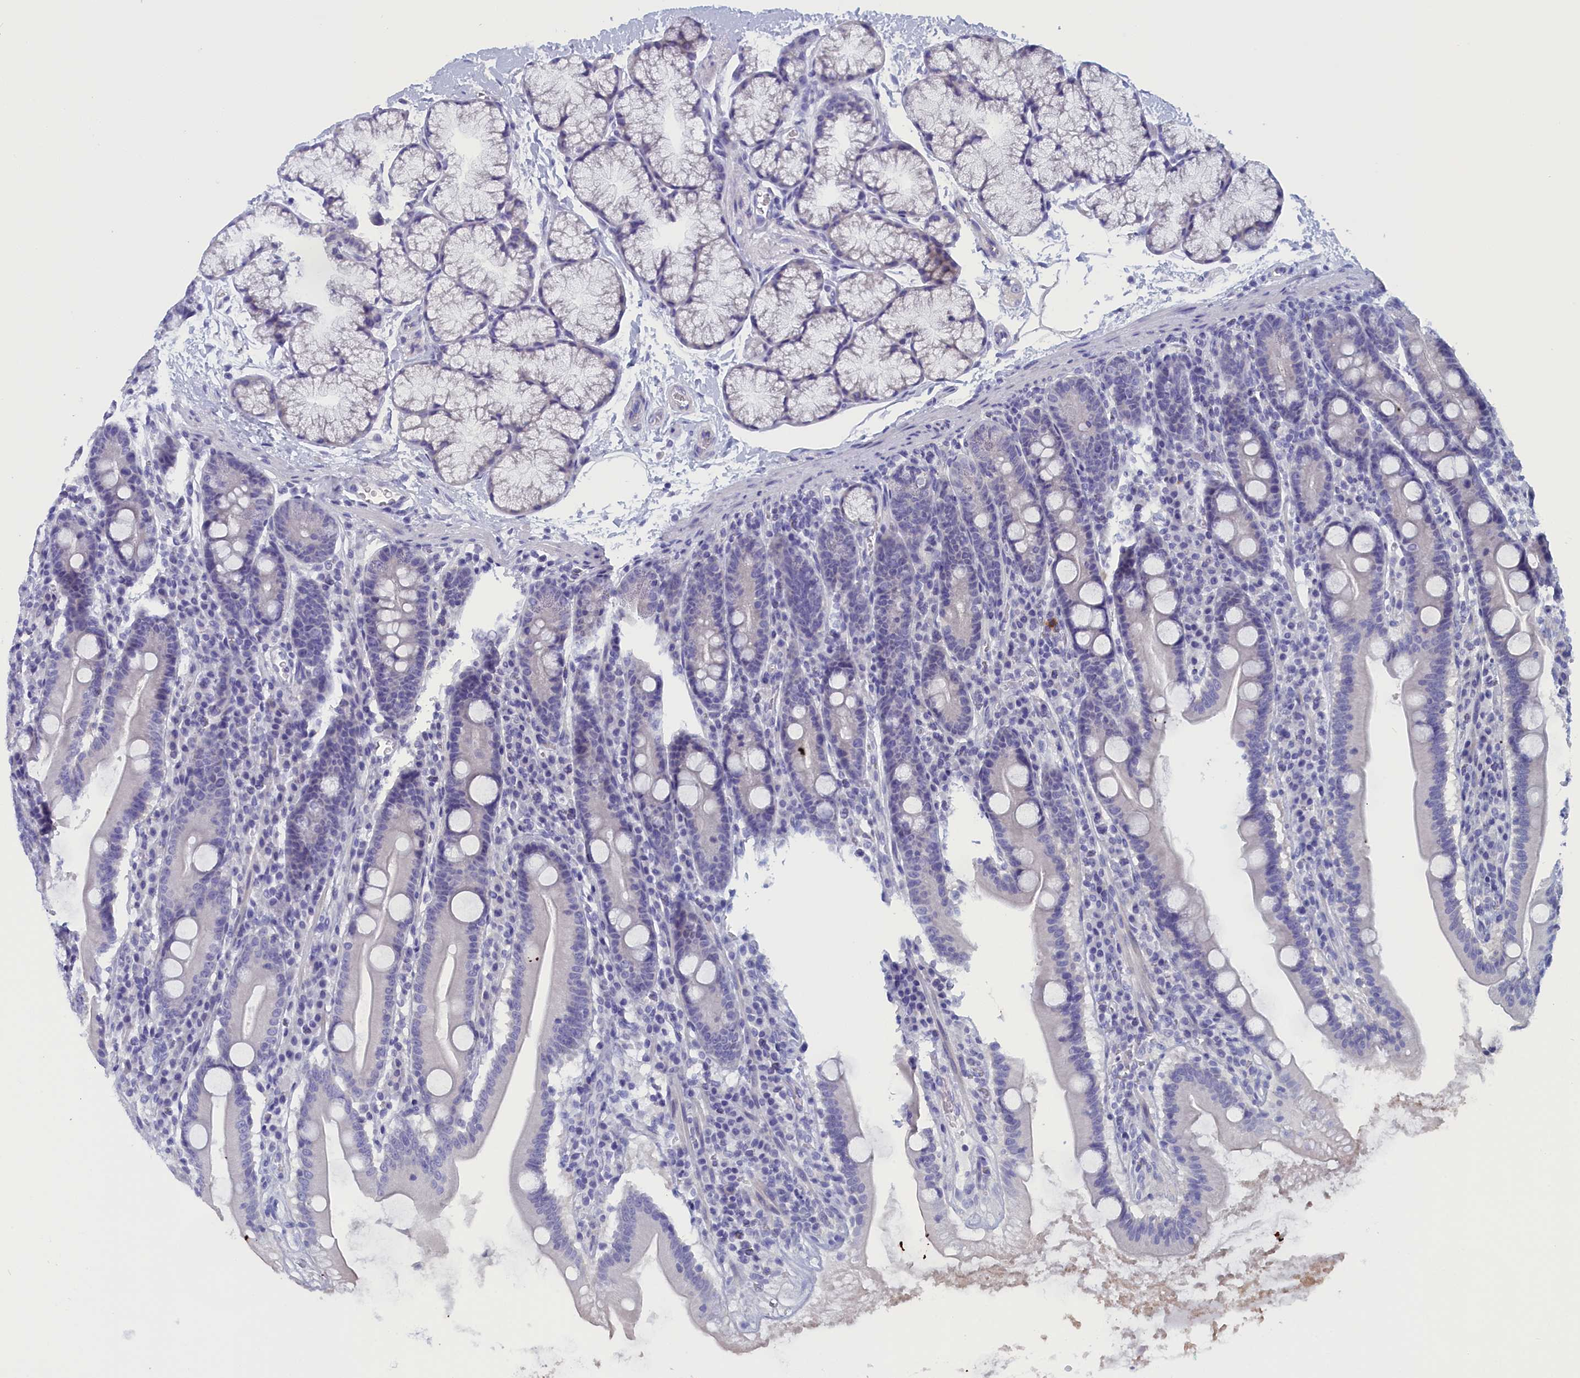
{"staining": {"intensity": "negative", "quantity": "none", "location": "none"}, "tissue": "duodenum", "cell_type": "Glandular cells", "image_type": "normal", "snomed": [{"axis": "morphology", "description": "Normal tissue, NOS"}, {"axis": "topography", "description": "Duodenum"}], "caption": "Protein analysis of benign duodenum shows no significant expression in glandular cells.", "gene": "ANKRD2", "patient": {"sex": "male", "age": 35}}